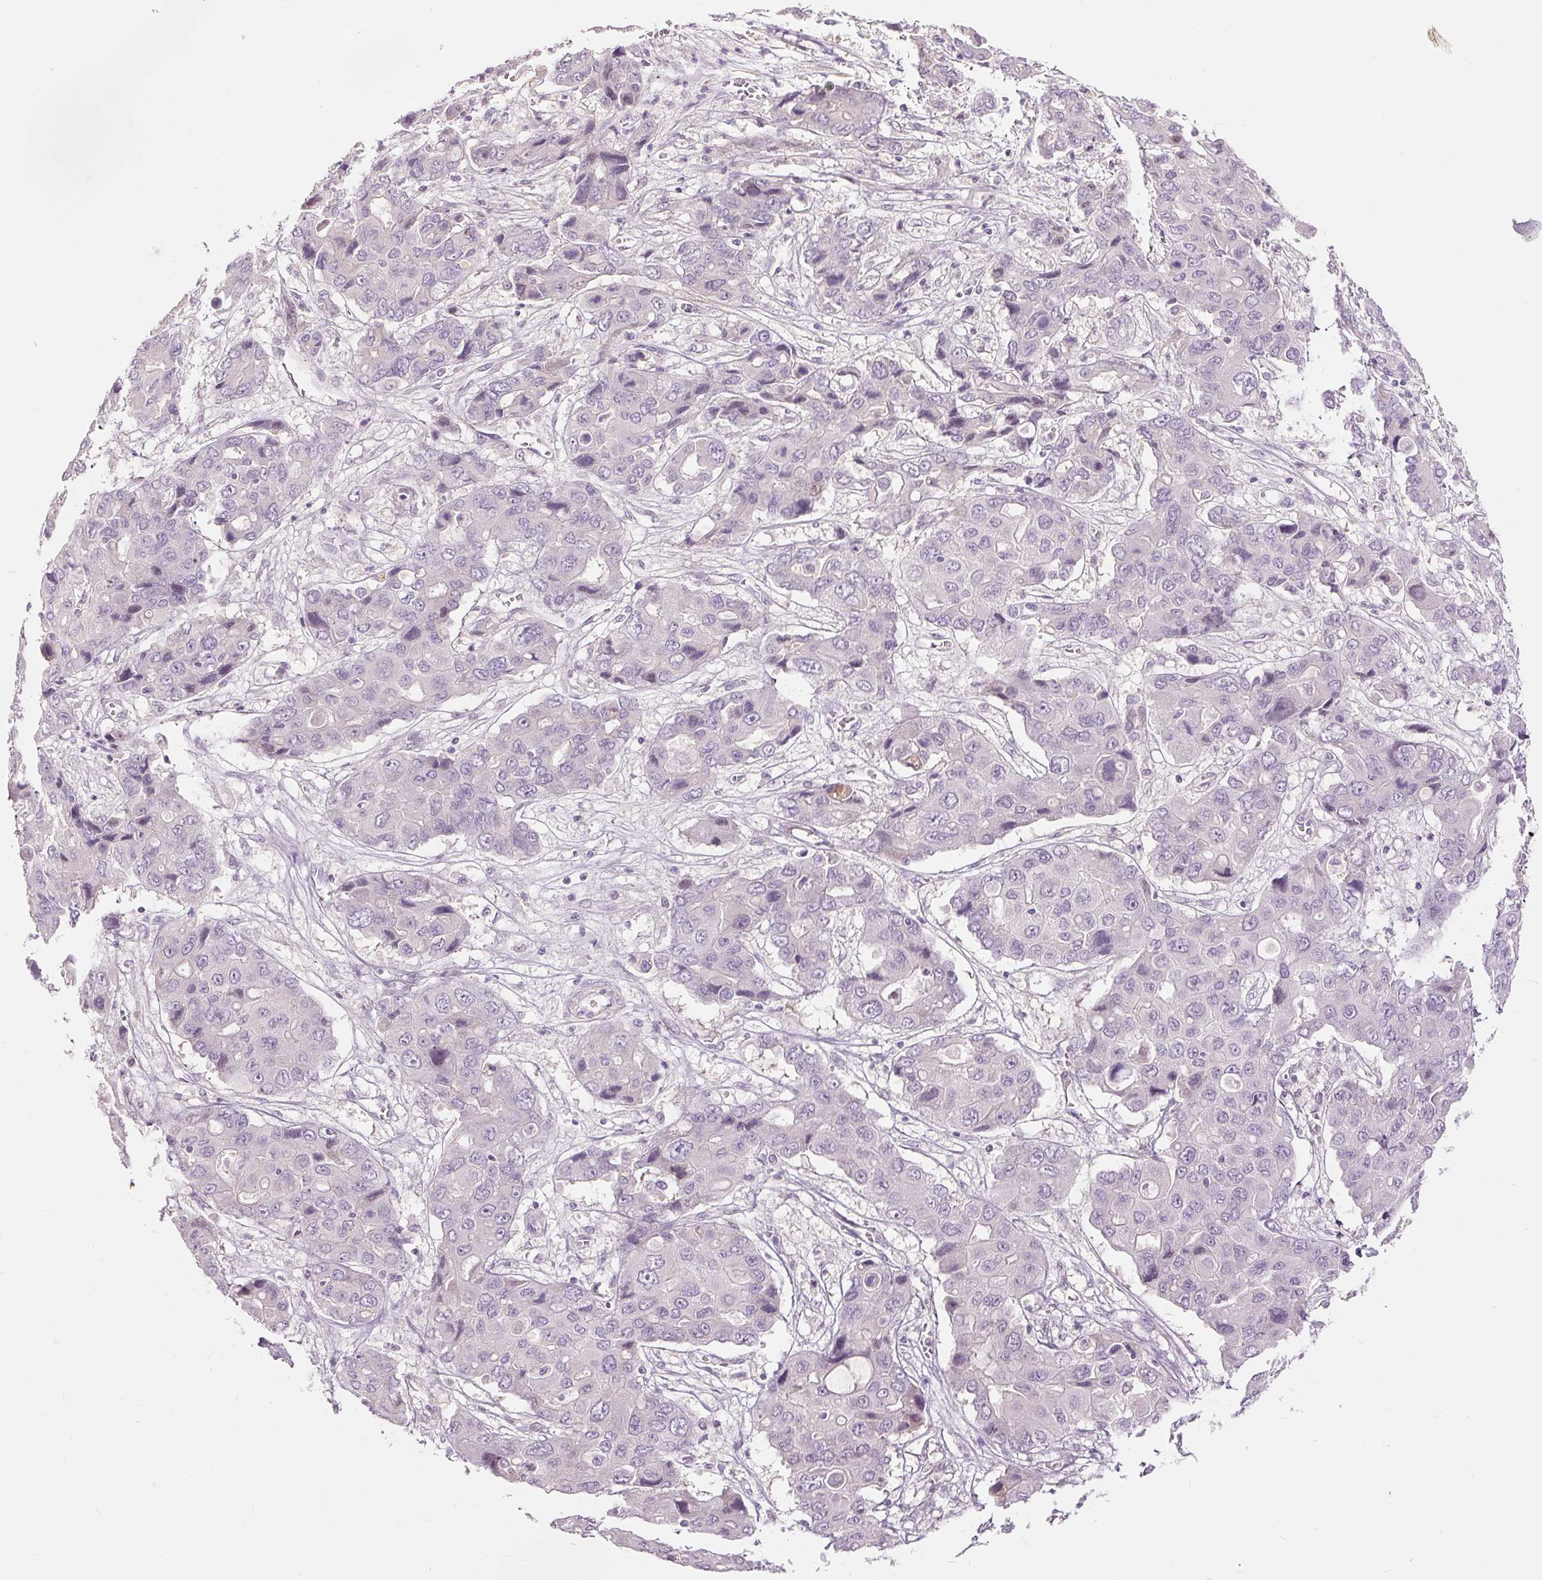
{"staining": {"intensity": "negative", "quantity": "none", "location": "none"}, "tissue": "liver cancer", "cell_type": "Tumor cells", "image_type": "cancer", "snomed": [{"axis": "morphology", "description": "Cholangiocarcinoma"}, {"axis": "topography", "description": "Liver"}], "caption": "A high-resolution histopathology image shows IHC staining of liver cancer (cholangiocarcinoma), which displays no significant expression in tumor cells. (Immunohistochemistry (ihc), brightfield microscopy, high magnification).", "gene": "CAPN3", "patient": {"sex": "male", "age": 67}}